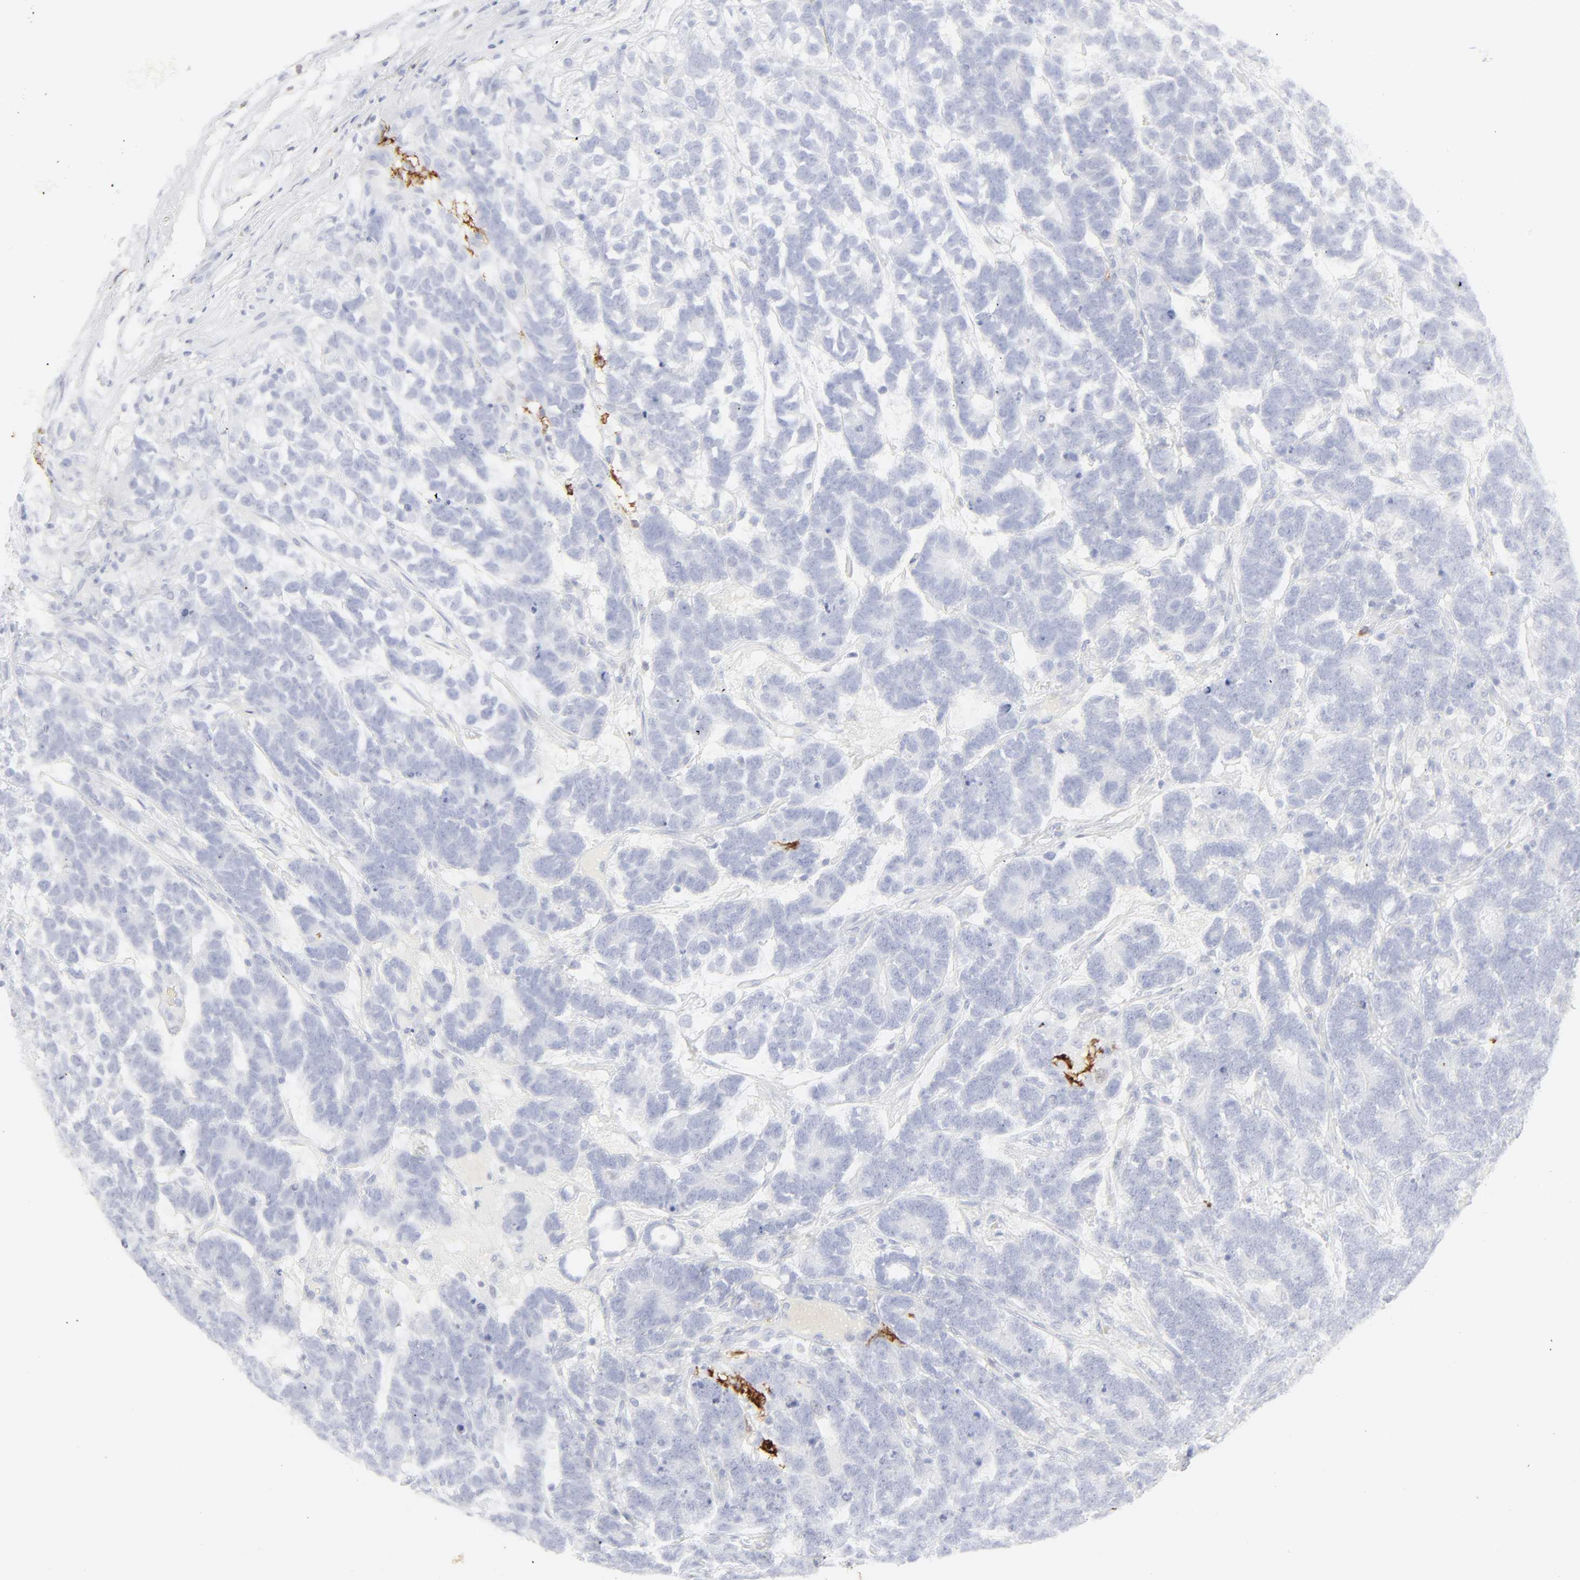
{"staining": {"intensity": "negative", "quantity": "none", "location": "none"}, "tissue": "testis cancer", "cell_type": "Tumor cells", "image_type": "cancer", "snomed": [{"axis": "morphology", "description": "Carcinoma, Embryonal, NOS"}, {"axis": "topography", "description": "Testis"}], "caption": "Human testis cancer (embryonal carcinoma) stained for a protein using IHC reveals no staining in tumor cells.", "gene": "CCR7", "patient": {"sex": "male", "age": 26}}